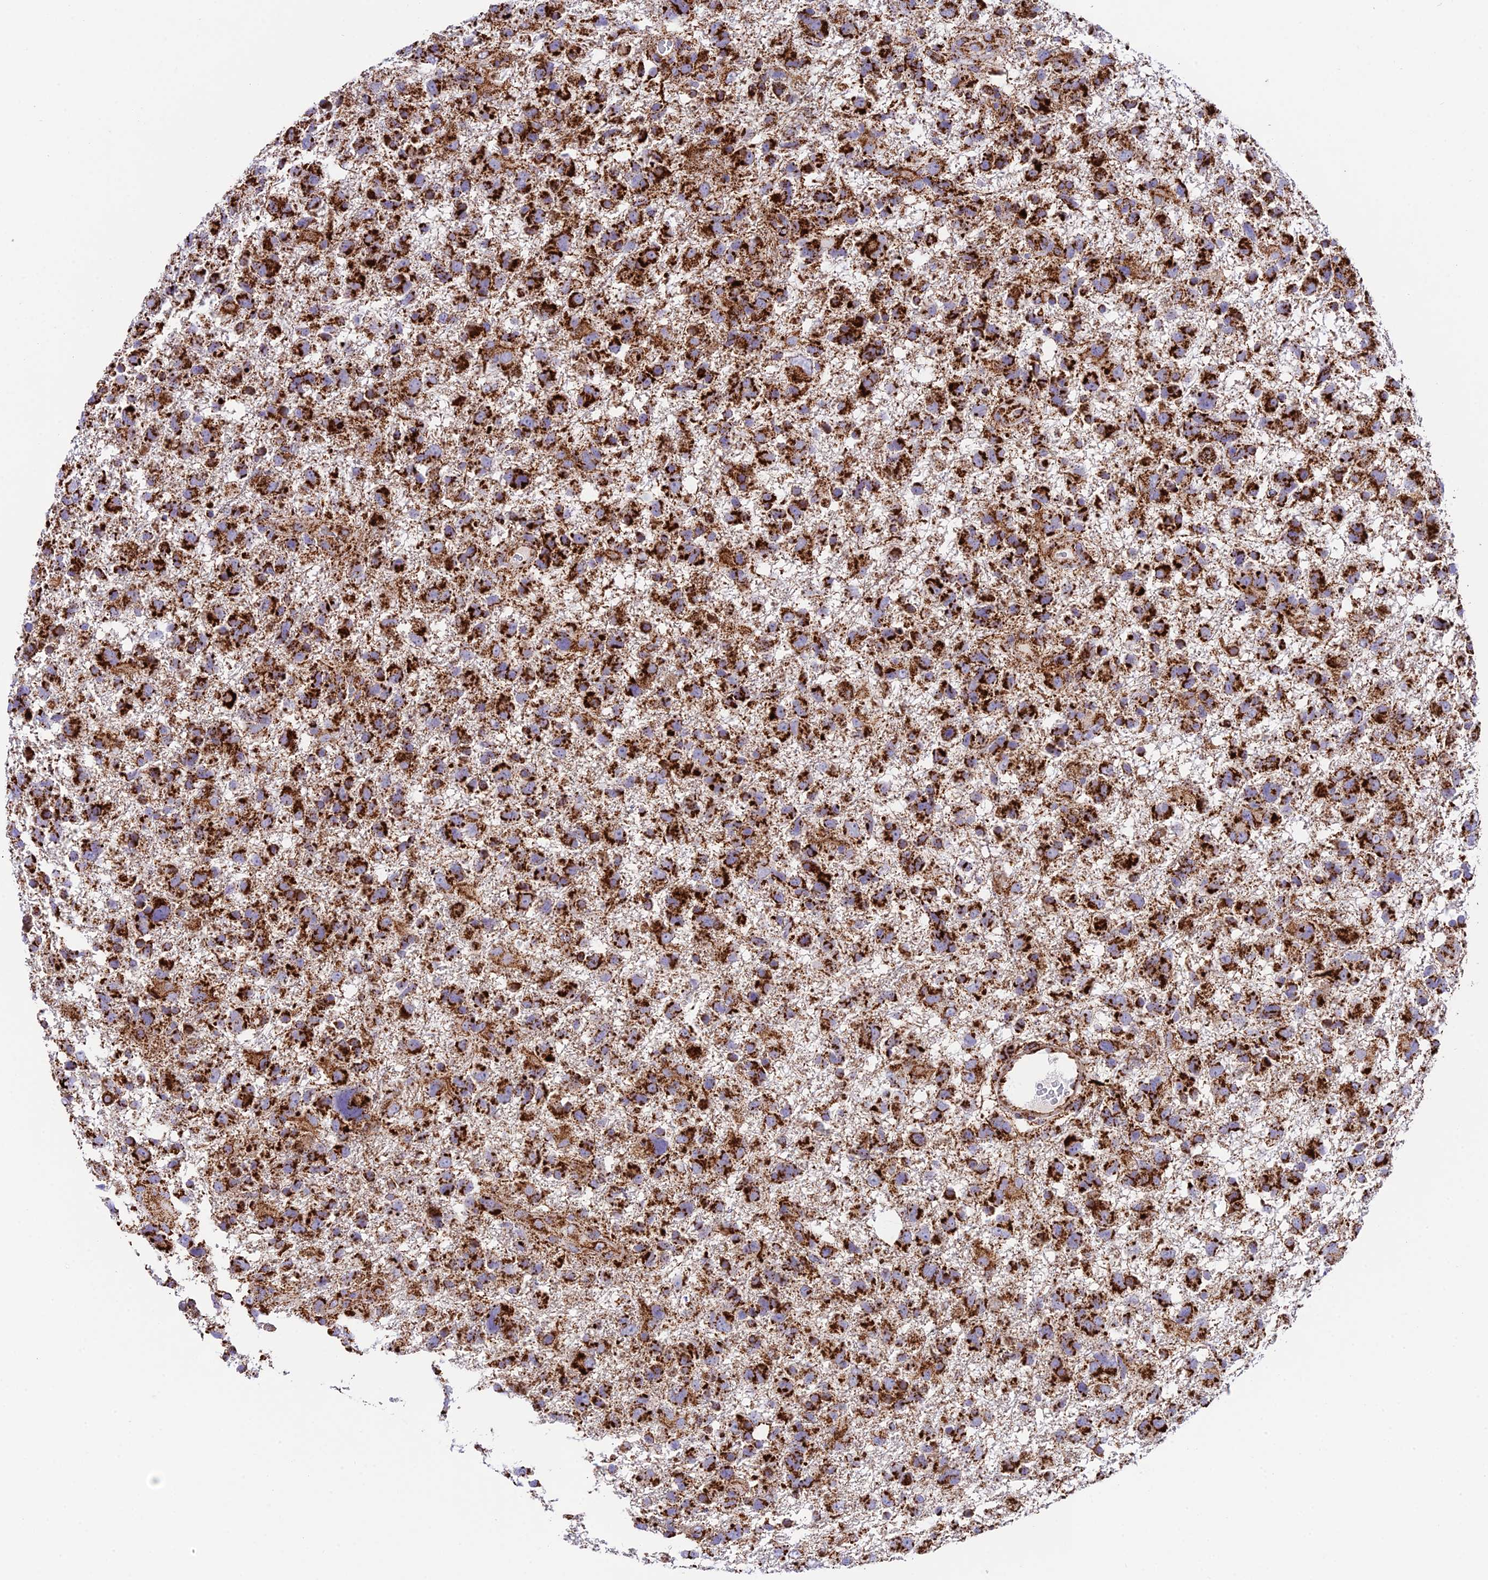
{"staining": {"intensity": "strong", "quantity": ">75%", "location": "cytoplasmic/membranous"}, "tissue": "glioma", "cell_type": "Tumor cells", "image_type": "cancer", "snomed": [{"axis": "morphology", "description": "Glioma, malignant, High grade"}, {"axis": "topography", "description": "Brain"}], "caption": "An immunohistochemistry photomicrograph of neoplastic tissue is shown. Protein staining in brown shows strong cytoplasmic/membranous positivity in glioma within tumor cells. The protein is stained brown, and the nuclei are stained in blue (DAB IHC with brightfield microscopy, high magnification).", "gene": "CHCHD3", "patient": {"sex": "male", "age": 61}}